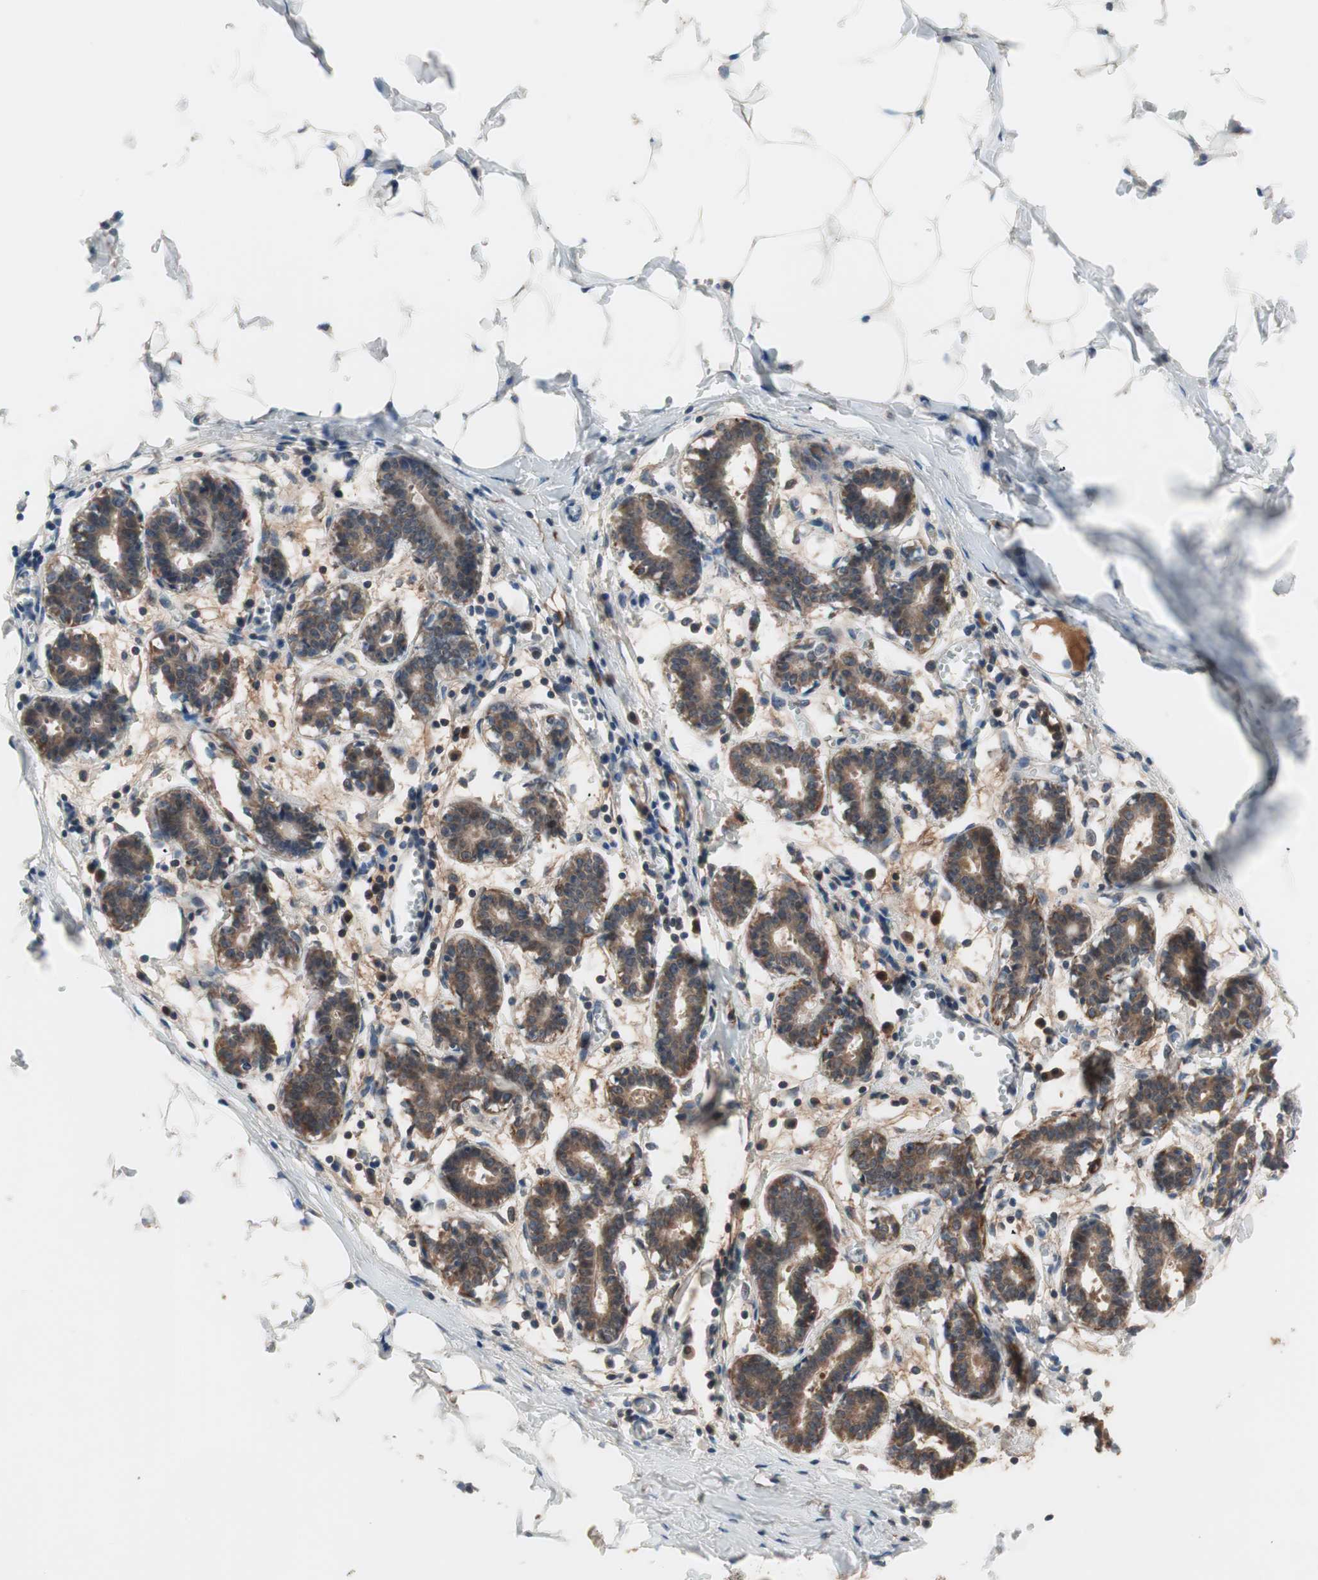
{"staining": {"intensity": "weak", "quantity": "25%-75%", "location": "cytoplasmic/membranous"}, "tissue": "breast", "cell_type": "Adipocytes", "image_type": "normal", "snomed": [{"axis": "morphology", "description": "Normal tissue, NOS"}, {"axis": "topography", "description": "Breast"}], "caption": "High-magnification brightfield microscopy of normal breast stained with DAB (3,3'-diaminobenzidine) (brown) and counterstained with hematoxylin (blue). adipocytes exhibit weak cytoplasmic/membranous positivity is appreciated in about25%-75% of cells.", "gene": "HMBS", "patient": {"sex": "female", "age": 27}}